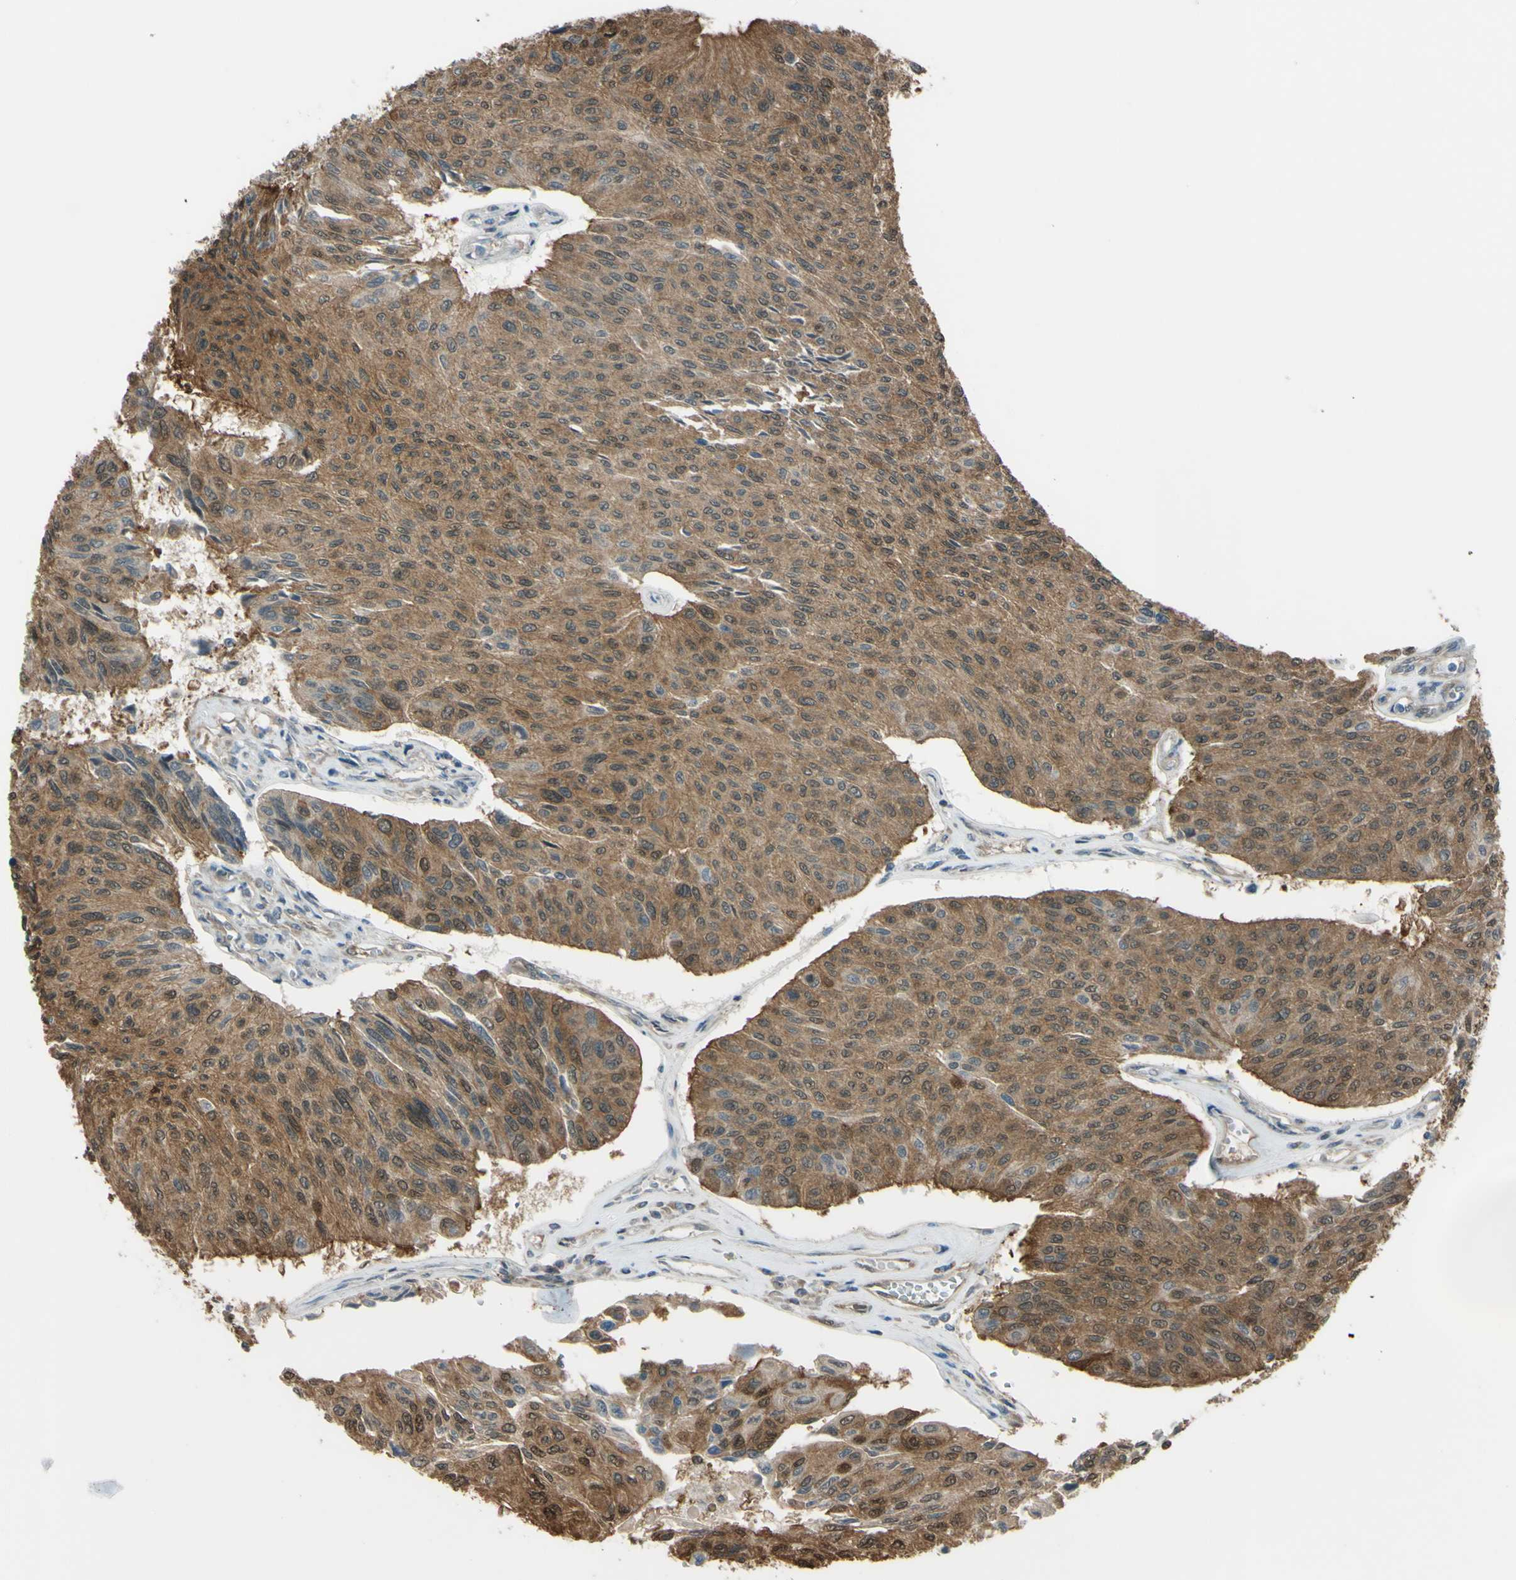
{"staining": {"intensity": "moderate", "quantity": ">75%", "location": "cytoplasmic/membranous"}, "tissue": "urothelial cancer", "cell_type": "Tumor cells", "image_type": "cancer", "snomed": [{"axis": "morphology", "description": "Urothelial carcinoma, High grade"}, {"axis": "topography", "description": "Urinary bladder"}], "caption": "The image demonstrates immunohistochemical staining of urothelial carcinoma (high-grade). There is moderate cytoplasmic/membranous expression is identified in approximately >75% of tumor cells.", "gene": "YWHAQ", "patient": {"sex": "male", "age": 66}}